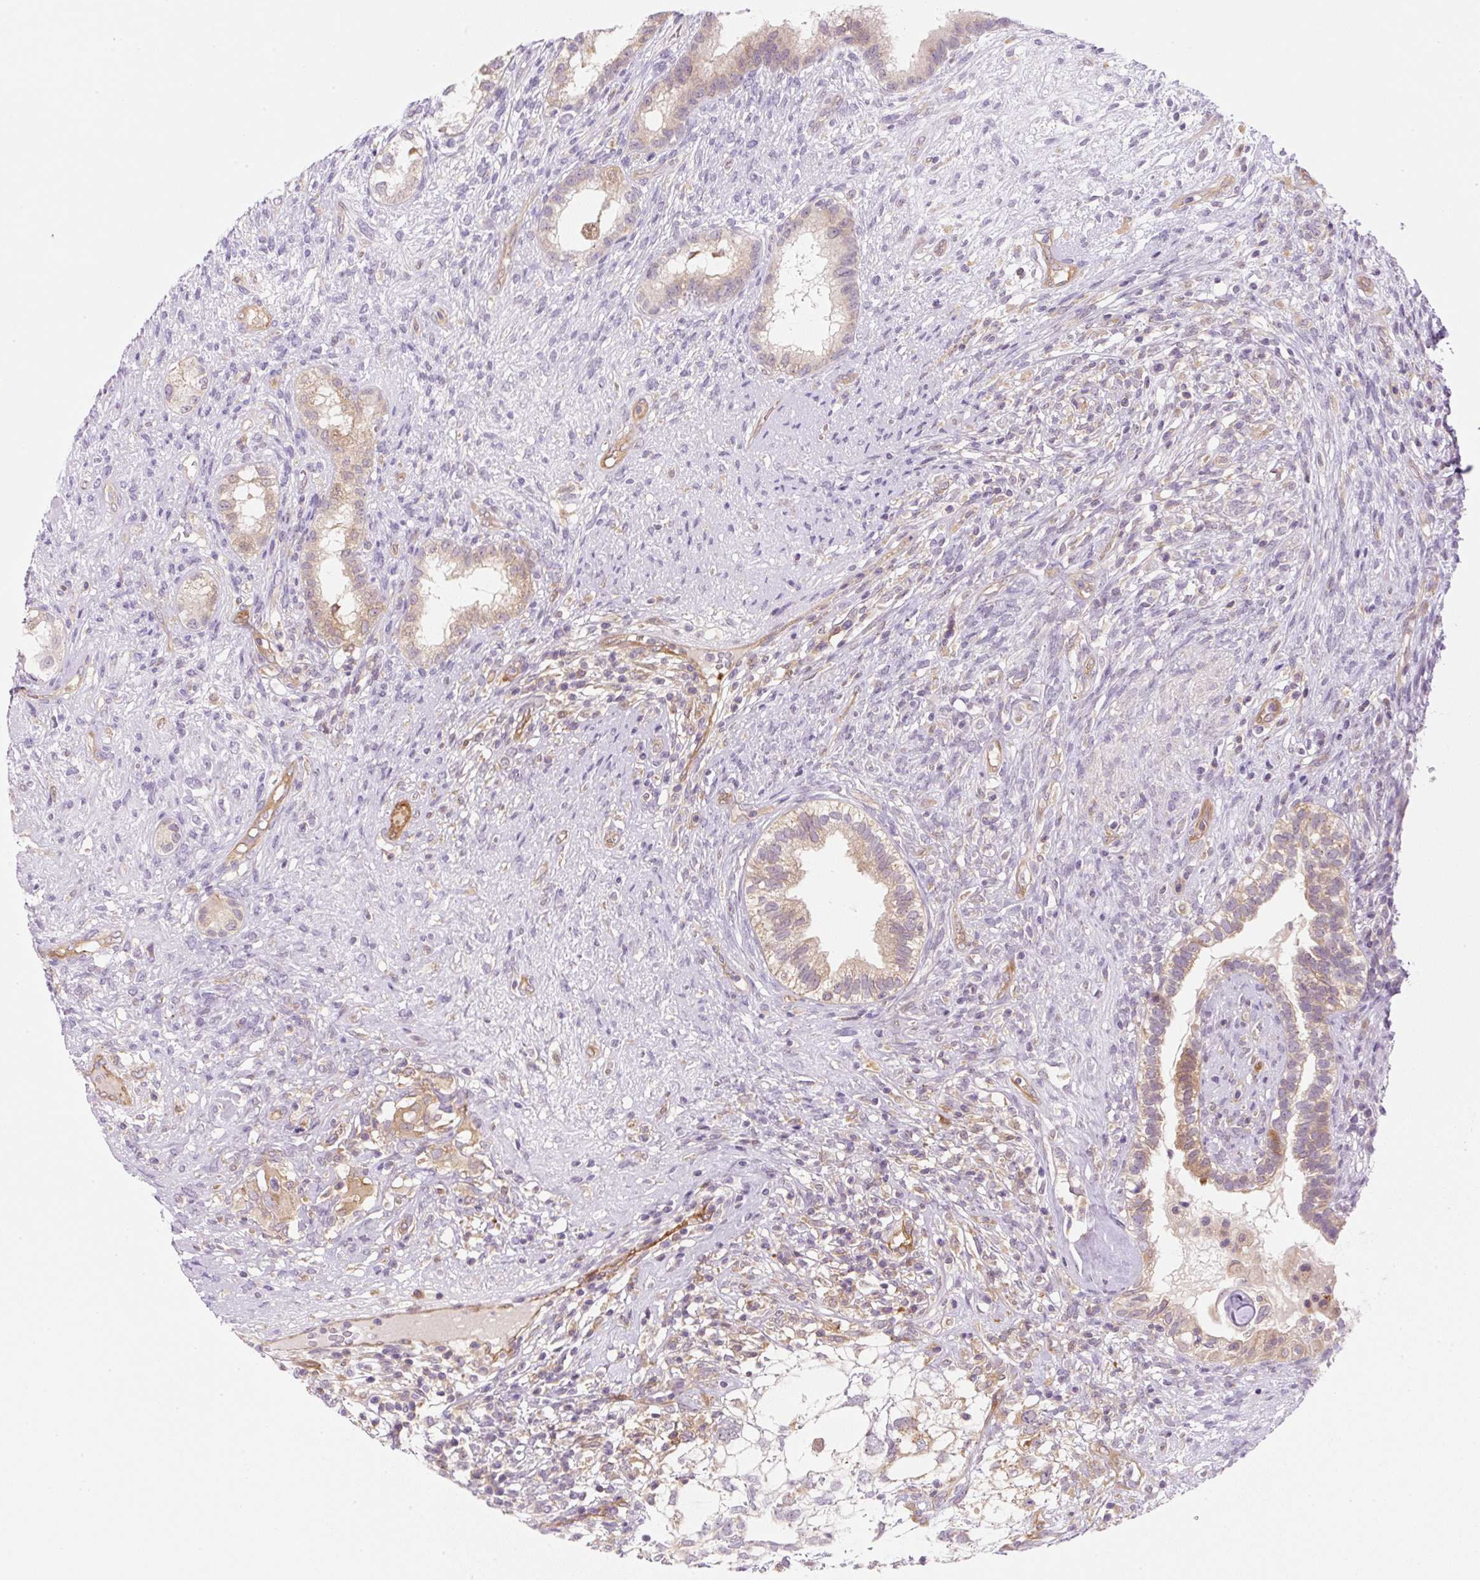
{"staining": {"intensity": "moderate", "quantity": "25%-75%", "location": "cytoplasmic/membranous"}, "tissue": "testis cancer", "cell_type": "Tumor cells", "image_type": "cancer", "snomed": [{"axis": "morphology", "description": "Seminoma, NOS"}, {"axis": "morphology", "description": "Carcinoma, Embryonal, NOS"}, {"axis": "topography", "description": "Testis"}], "caption": "Immunohistochemical staining of testis embryonal carcinoma displays medium levels of moderate cytoplasmic/membranous staining in approximately 25%-75% of tumor cells. (IHC, brightfield microscopy, high magnification).", "gene": "OMA1", "patient": {"sex": "male", "age": 41}}